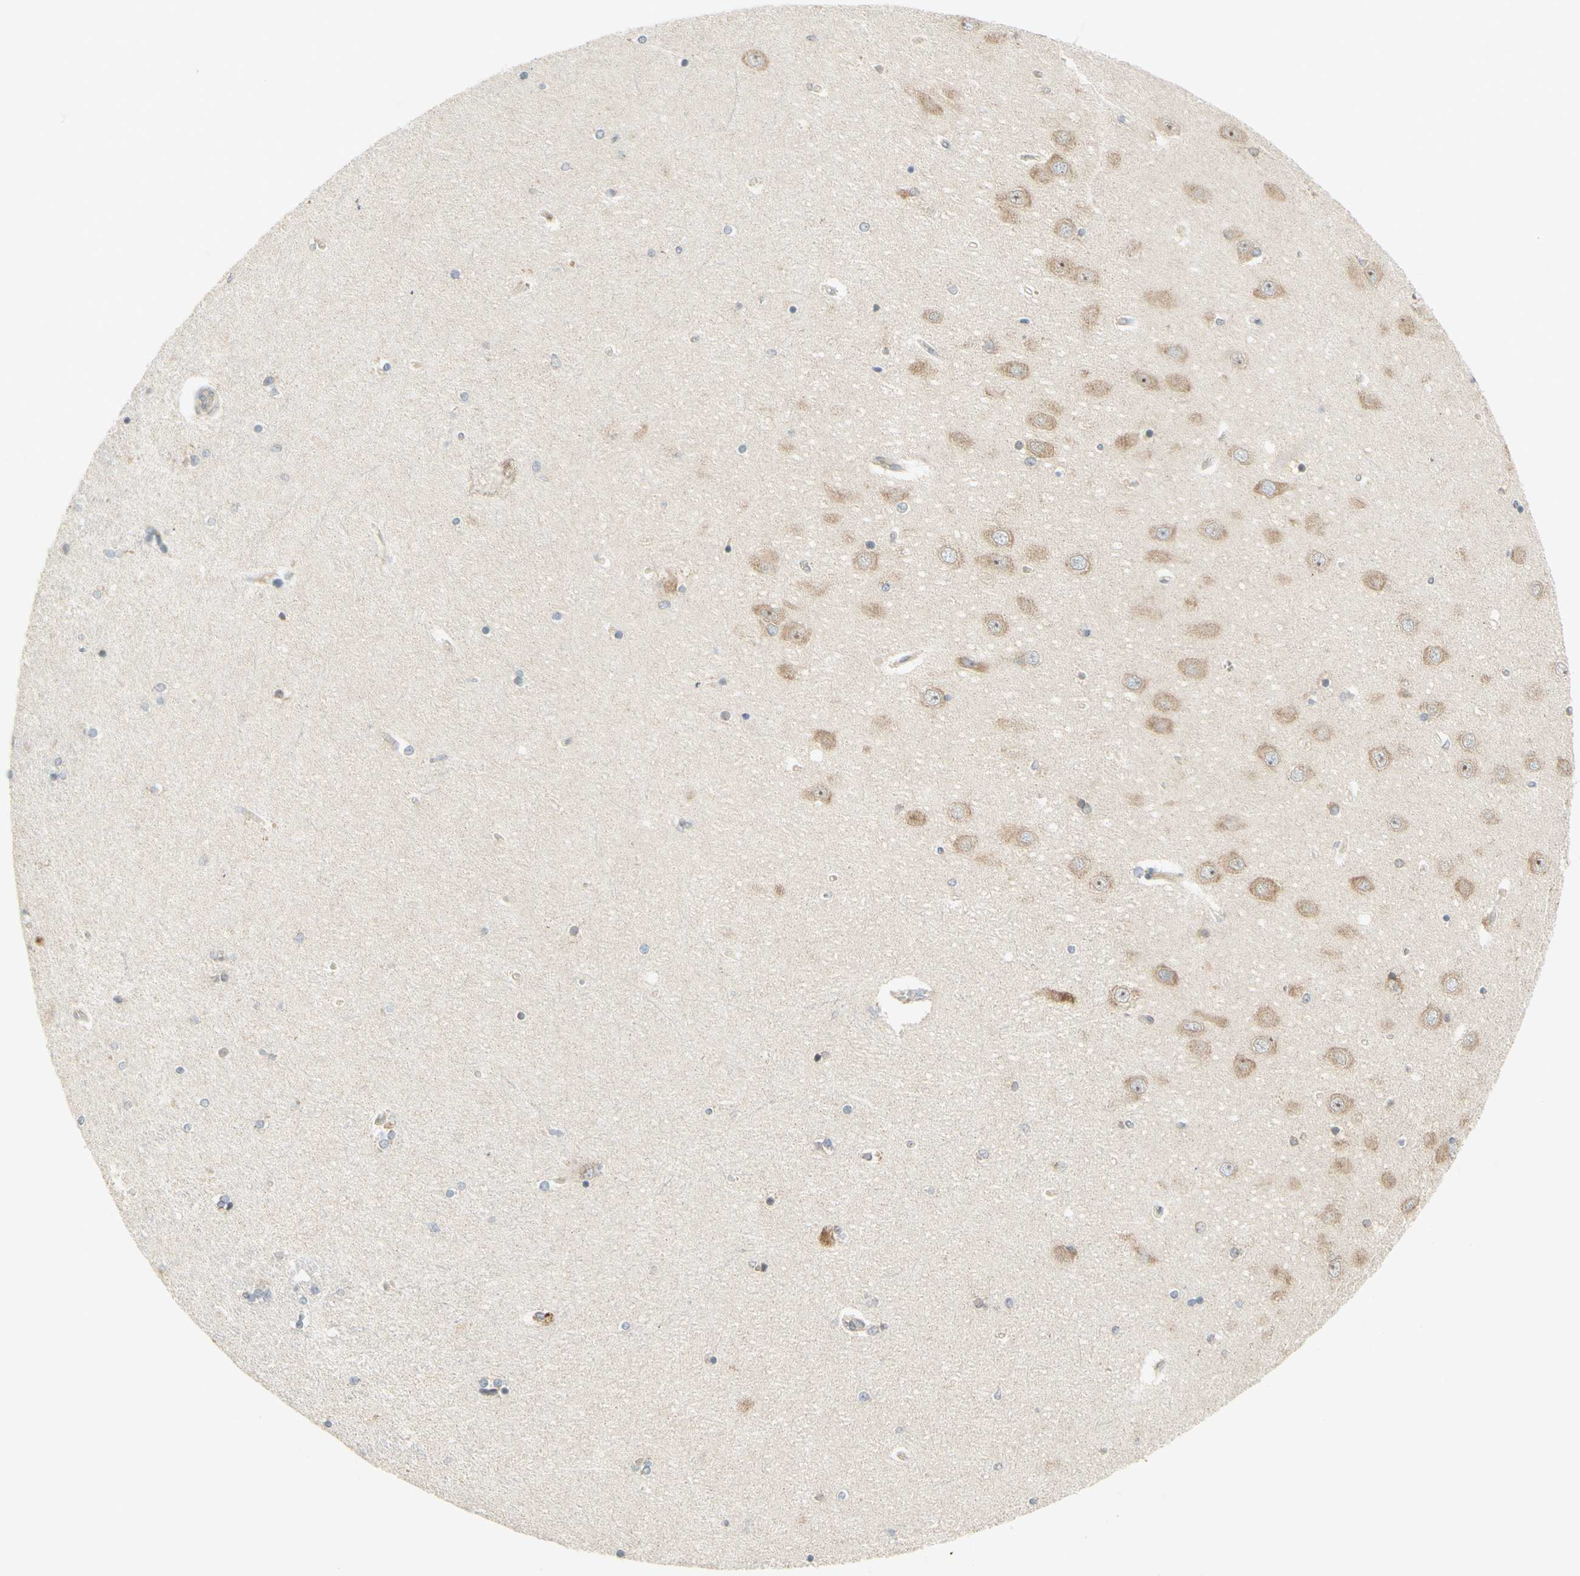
{"staining": {"intensity": "moderate", "quantity": "<25%", "location": "cytoplasmic/membranous,nuclear"}, "tissue": "hippocampus", "cell_type": "Glial cells", "image_type": "normal", "snomed": [{"axis": "morphology", "description": "Normal tissue, NOS"}, {"axis": "topography", "description": "Hippocampus"}], "caption": "A high-resolution micrograph shows immunohistochemistry (IHC) staining of unremarkable hippocampus, which shows moderate cytoplasmic/membranous,nuclear positivity in approximately <25% of glial cells.", "gene": "ETF1", "patient": {"sex": "female", "age": 54}}